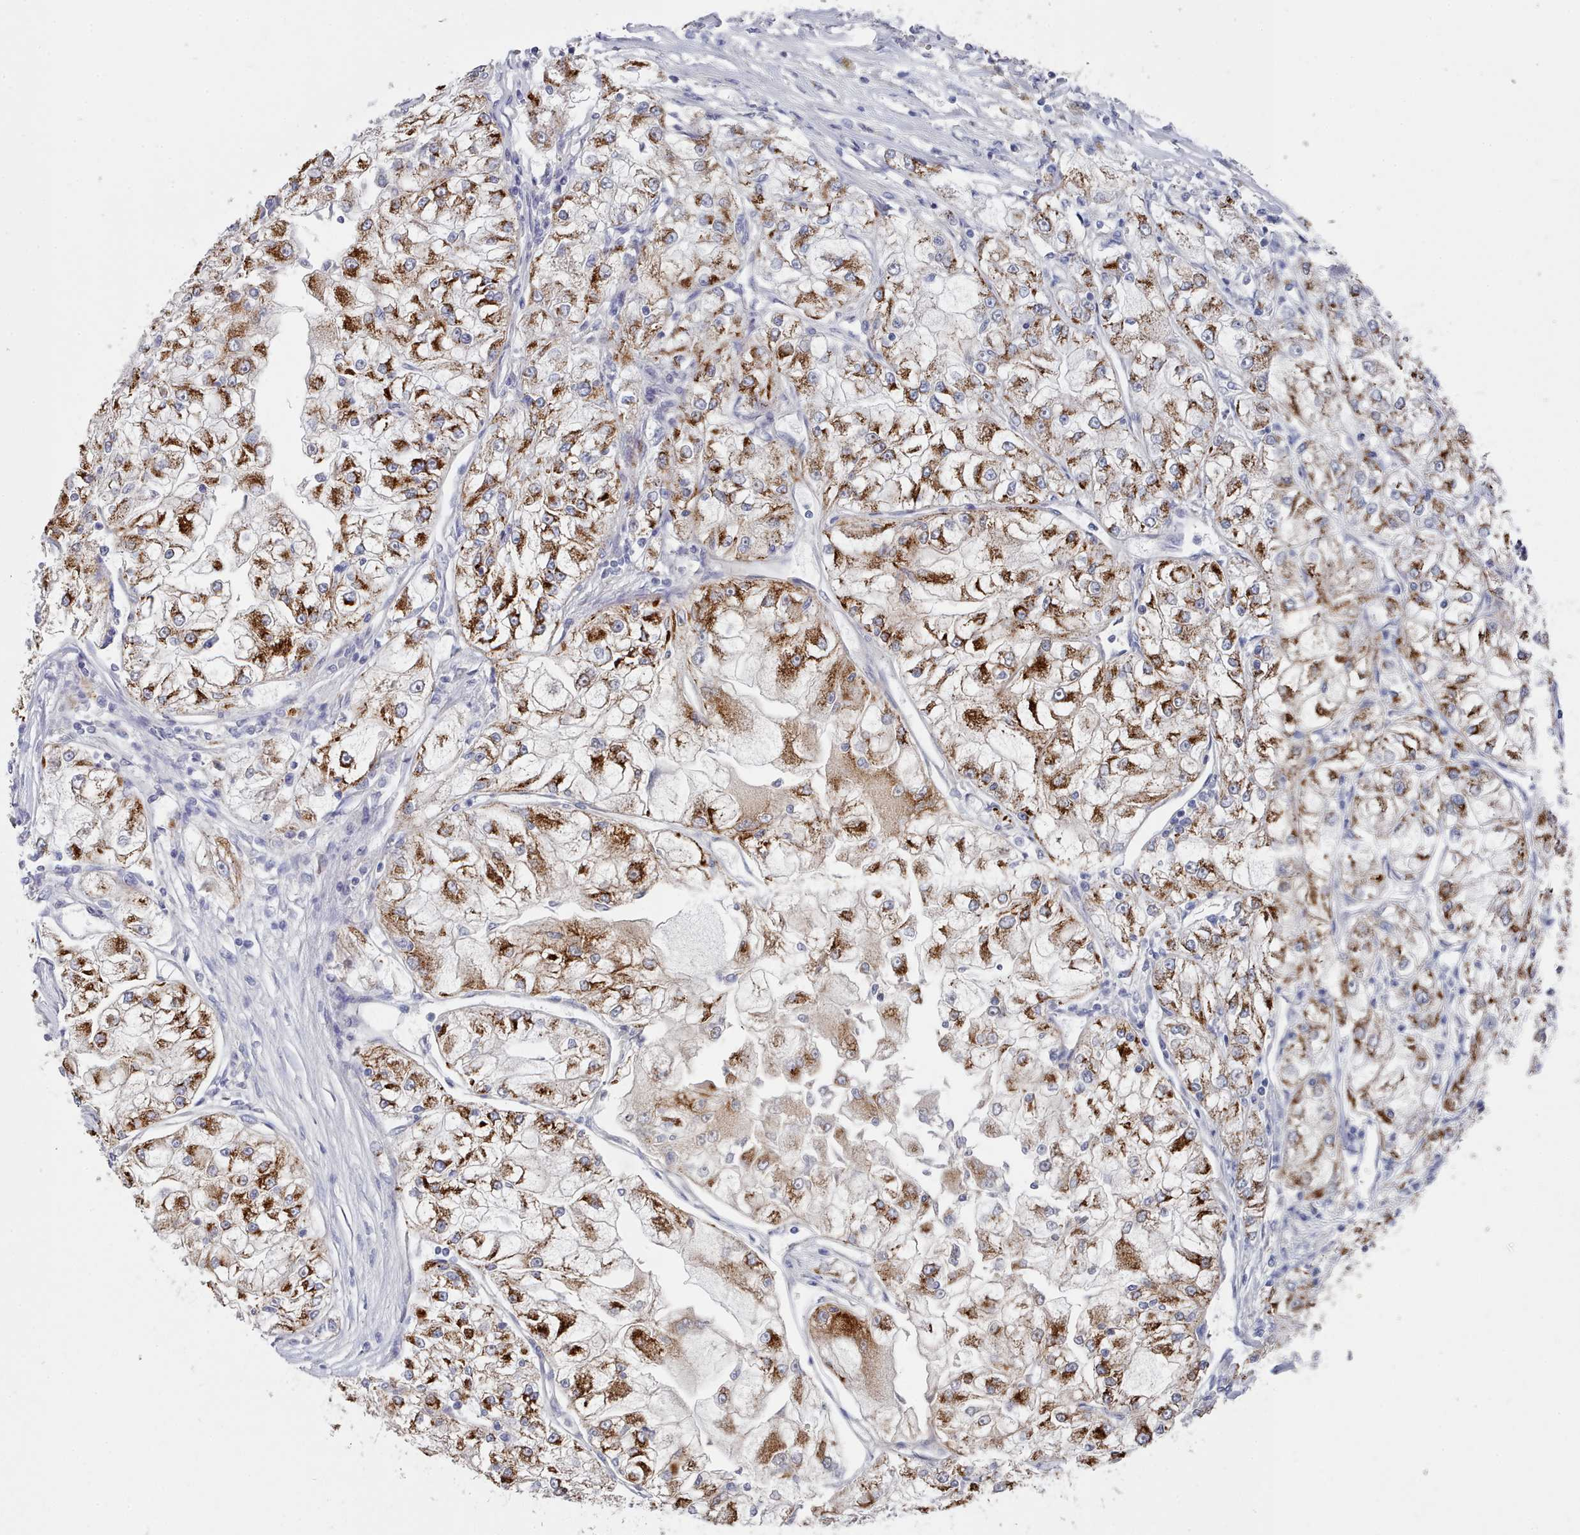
{"staining": {"intensity": "strong", "quantity": ">75%", "location": "cytoplasmic/membranous"}, "tissue": "renal cancer", "cell_type": "Tumor cells", "image_type": "cancer", "snomed": [{"axis": "morphology", "description": "Adenocarcinoma, NOS"}, {"axis": "topography", "description": "Kidney"}], "caption": "Protein expression analysis of renal adenocarcinoma shows strong cytoplasmic/membranous positivity in about >75% of tumor cells.", "gene": "ACAD11", "patient": {"sex": "female", "age": 72}}